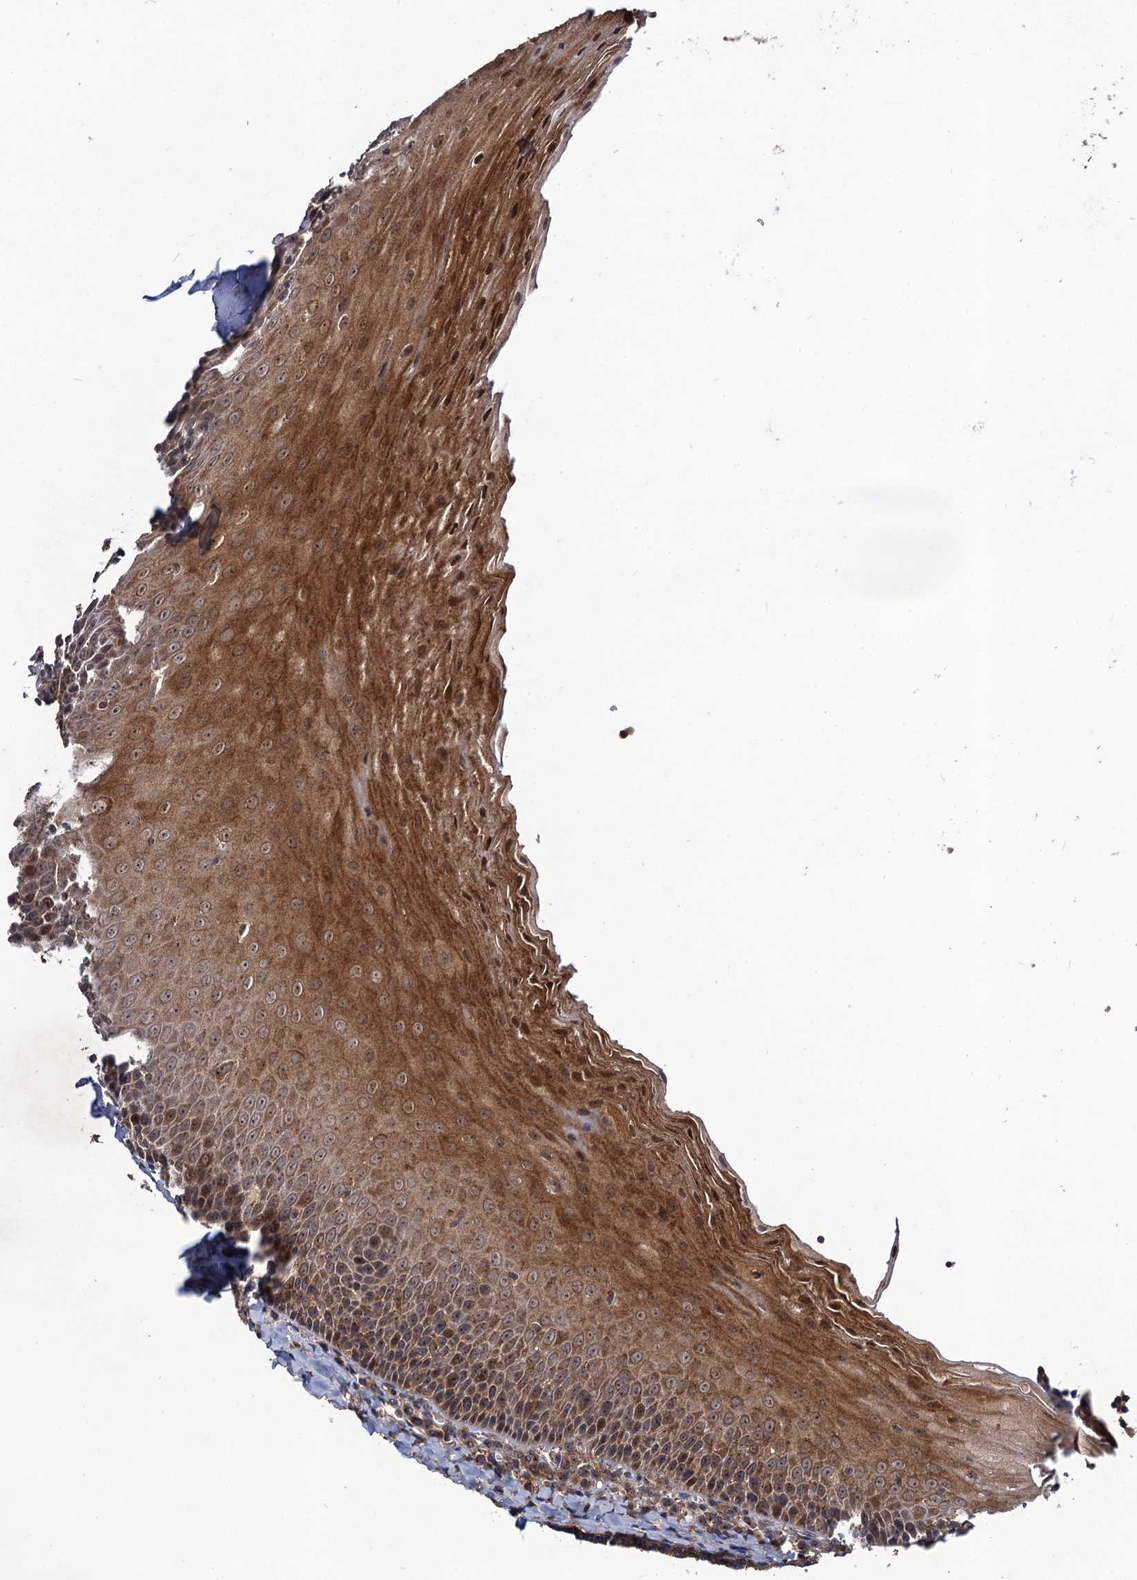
{"staining": {"intensity": "moderate", "quantity": ">75%", "location": "cytoplasmic/membranous"}, "tissue": "tonsil", "cell_type": "Germinal center cells", "image_type": "normal", "snomed": [{"axis": "morphology", "description": "Normal tissue, NOS"}, {"axis": "topography", "description": "Tonsil"}], "caption": "The micrograph exhibits a brown stain indicating the presence of a protein in the cytoplasmic/membranous of germinal center cells in tonsil. The staining is performed using DAB (3,3'-diaminobenzidine) brown chromogen to label protein expression. The nuclei are counter-stained blue using hematoxylin.", "gene": "KXD1", "patient": {"sex": "male", "age": 27}}